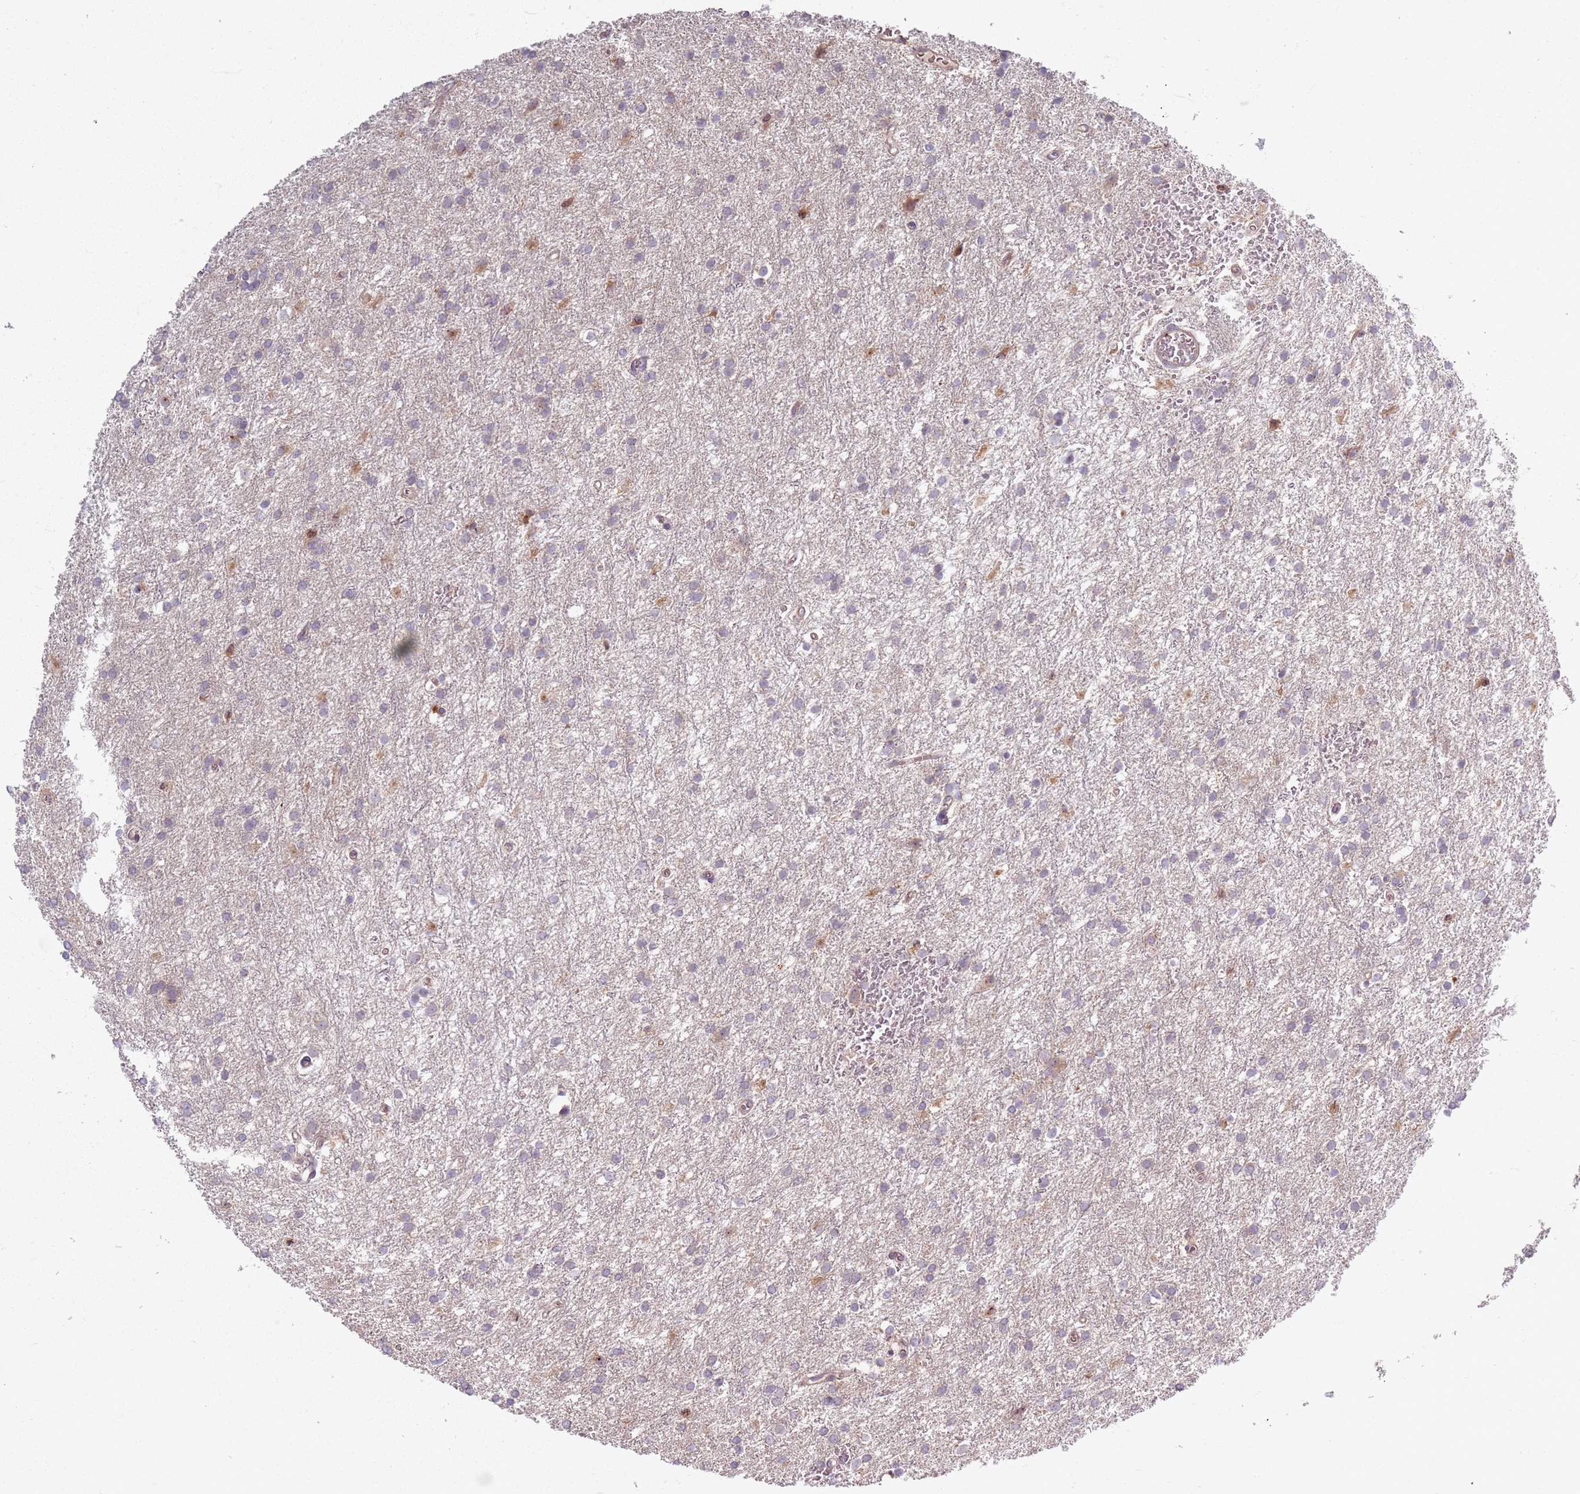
{"staining": {"intensity": "negative", "quantity": "none", "location": "none"}, "tissue": "glioma", "cell_type": "Tumor cells", "image_type": "cancer", "snomed": [{"axis": "morphology", "description": "Glioma, malignant, High grade"}, {"axis": "topography", "description": "Brain"}], "caption": "Immunohistochemistry (IHC) photomicrograph of malignant glioma (high-grade) stained for a protein (brown), which demonstrates no positivity in tumor cells.", "gene": "ZDHHC2", "patient": {"sex": "female", "age": 50}}